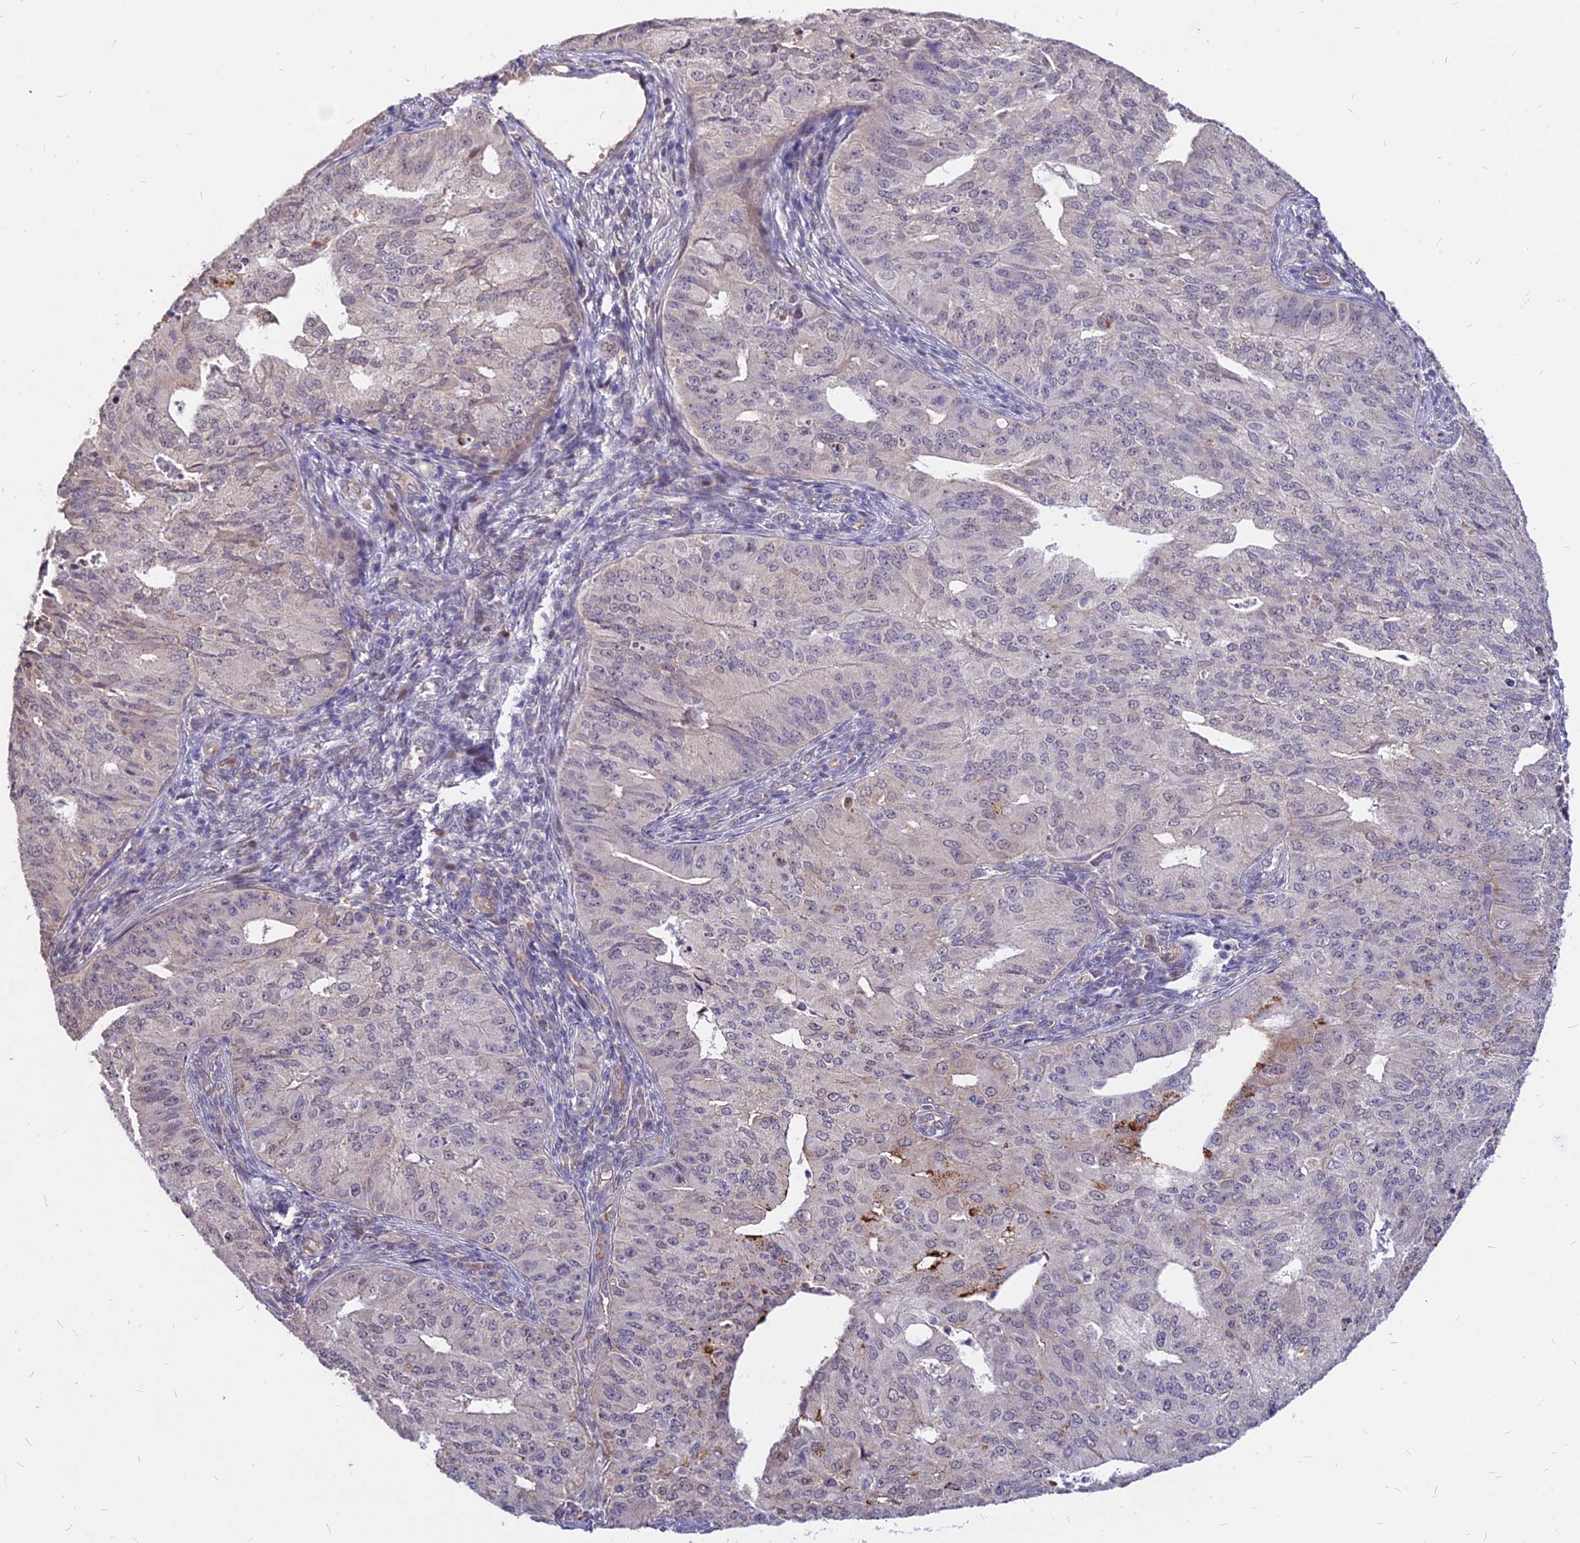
{"staining": {"intensity": "strong", "quantity": "<25%", "location": "cytoplasmic/membranous"}, "tissue": "endometrial cancer", "cell_type": "Tumor cells", "image_type": "cancer", "snomed": [{"axis": "morphology", "description": "Adenocarcinoma, NOS"}, {"axis": "topography", "description": "Endometrium"}], "caption": "Endometrial cancer (adenocarcinoma) tissue displays strong cytoplasmic/membranous staining in about <25% of tumor cells, visualized by immunohistochemistry. The staining was performed using DAB (3,3'-diaminobenzidine) to visualize the protein expression in brown, while the nuclei were stained in blue with hematoxylin (Magnification: 20x).", "gene": "C11orf68", "patient": {"sex": "female", "age": 50}}